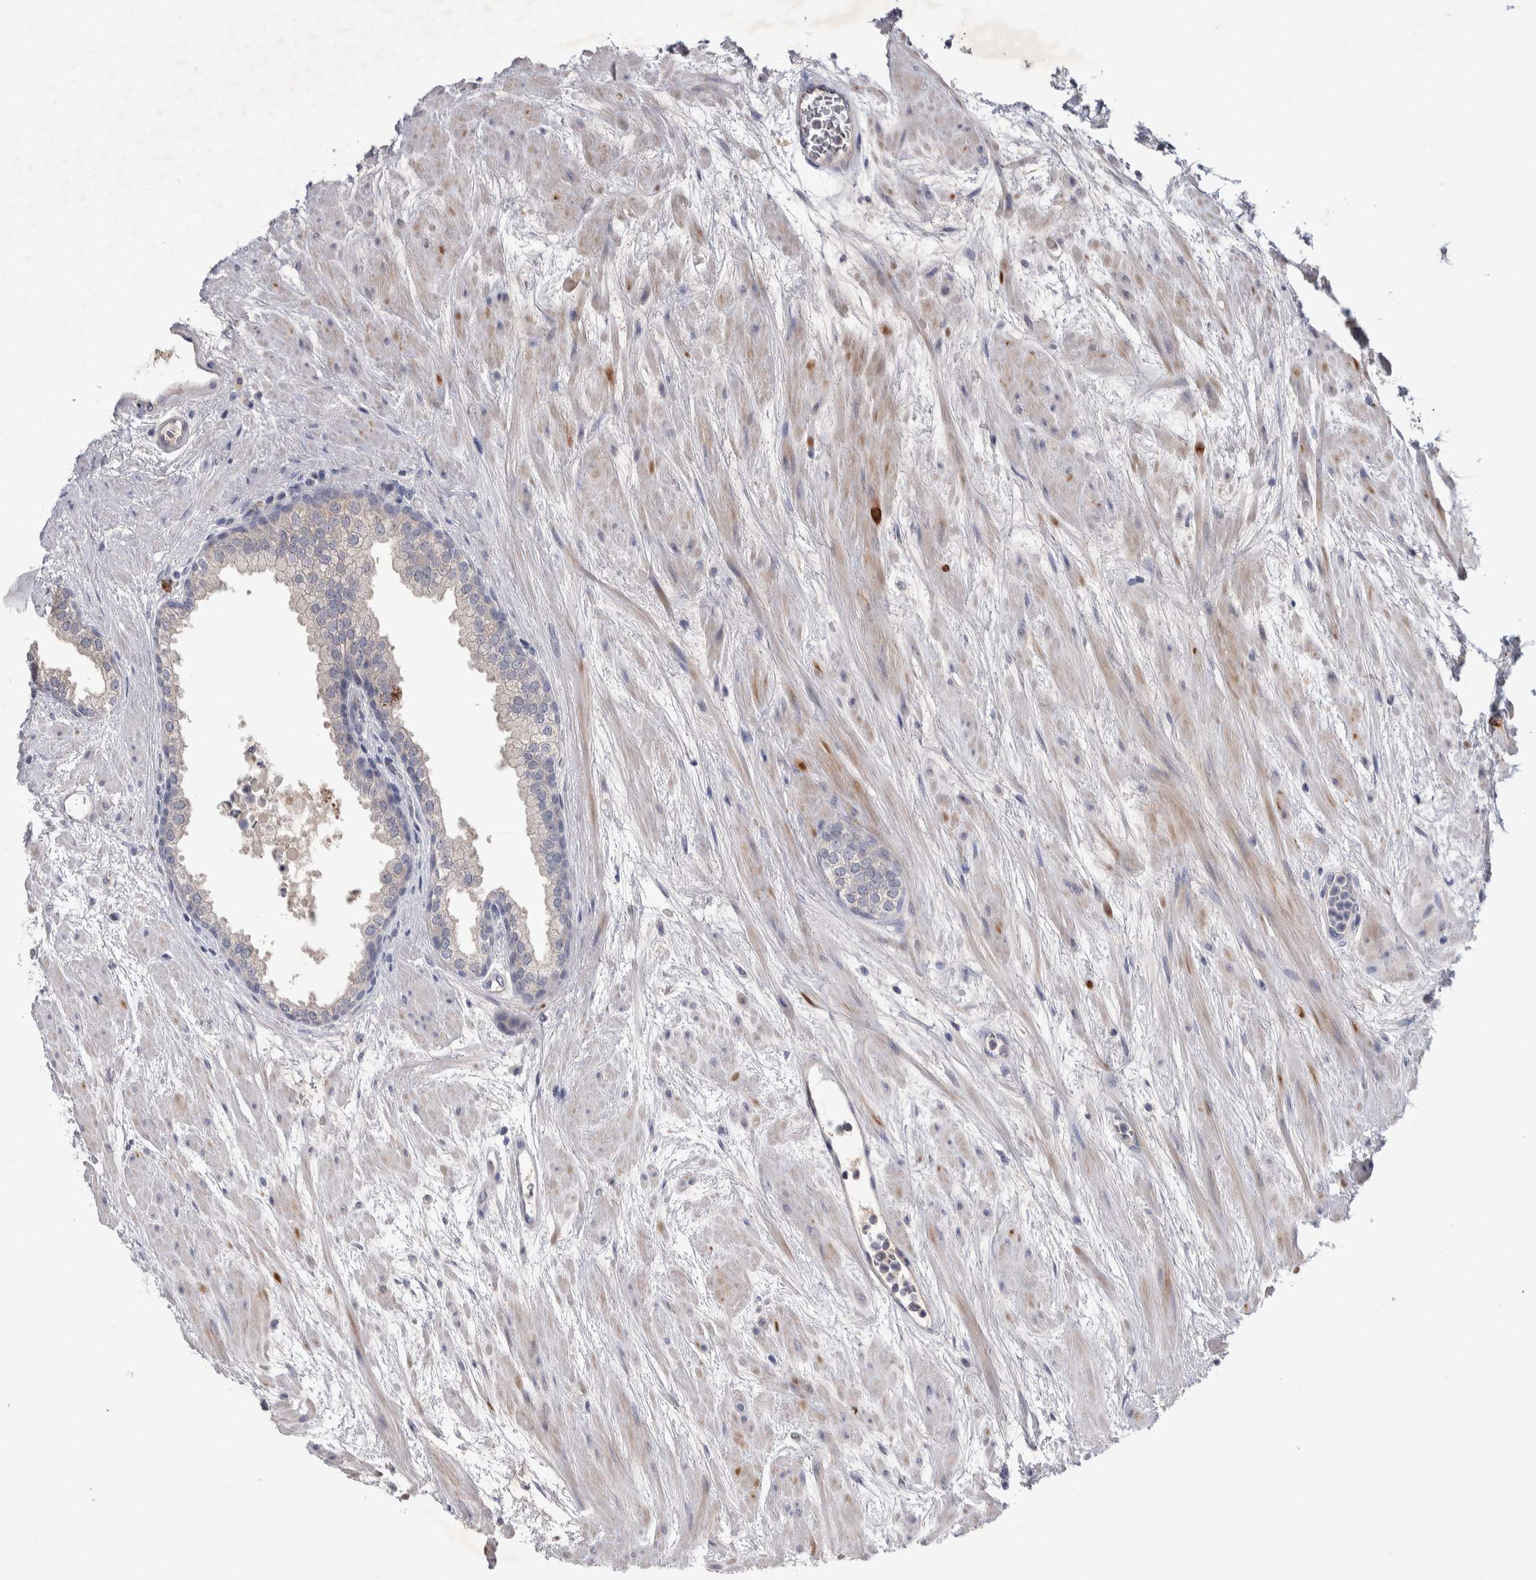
{"staining": {"intensity": "negative", "quantity": "none", "location": "none"}, "tissue": "prostate cancer", "cell_type": "Tumor cells", "image_type": "cancer", "snomed": [{"axis": "morphology", "description": "Adenocarcinoma, High grade"}, {"axis": "topography", "description": "Prostate"}], "caption": "Immunohistochemistry (IHC) histopathology image of neoplastic tissue: human adenocarcinoma (high-grade) (prostate) stained with DAB exhibits no significant protein positivity in tumor cells.", "gene": "CEP131", "patient": {"sex": "male", "age": 55}}